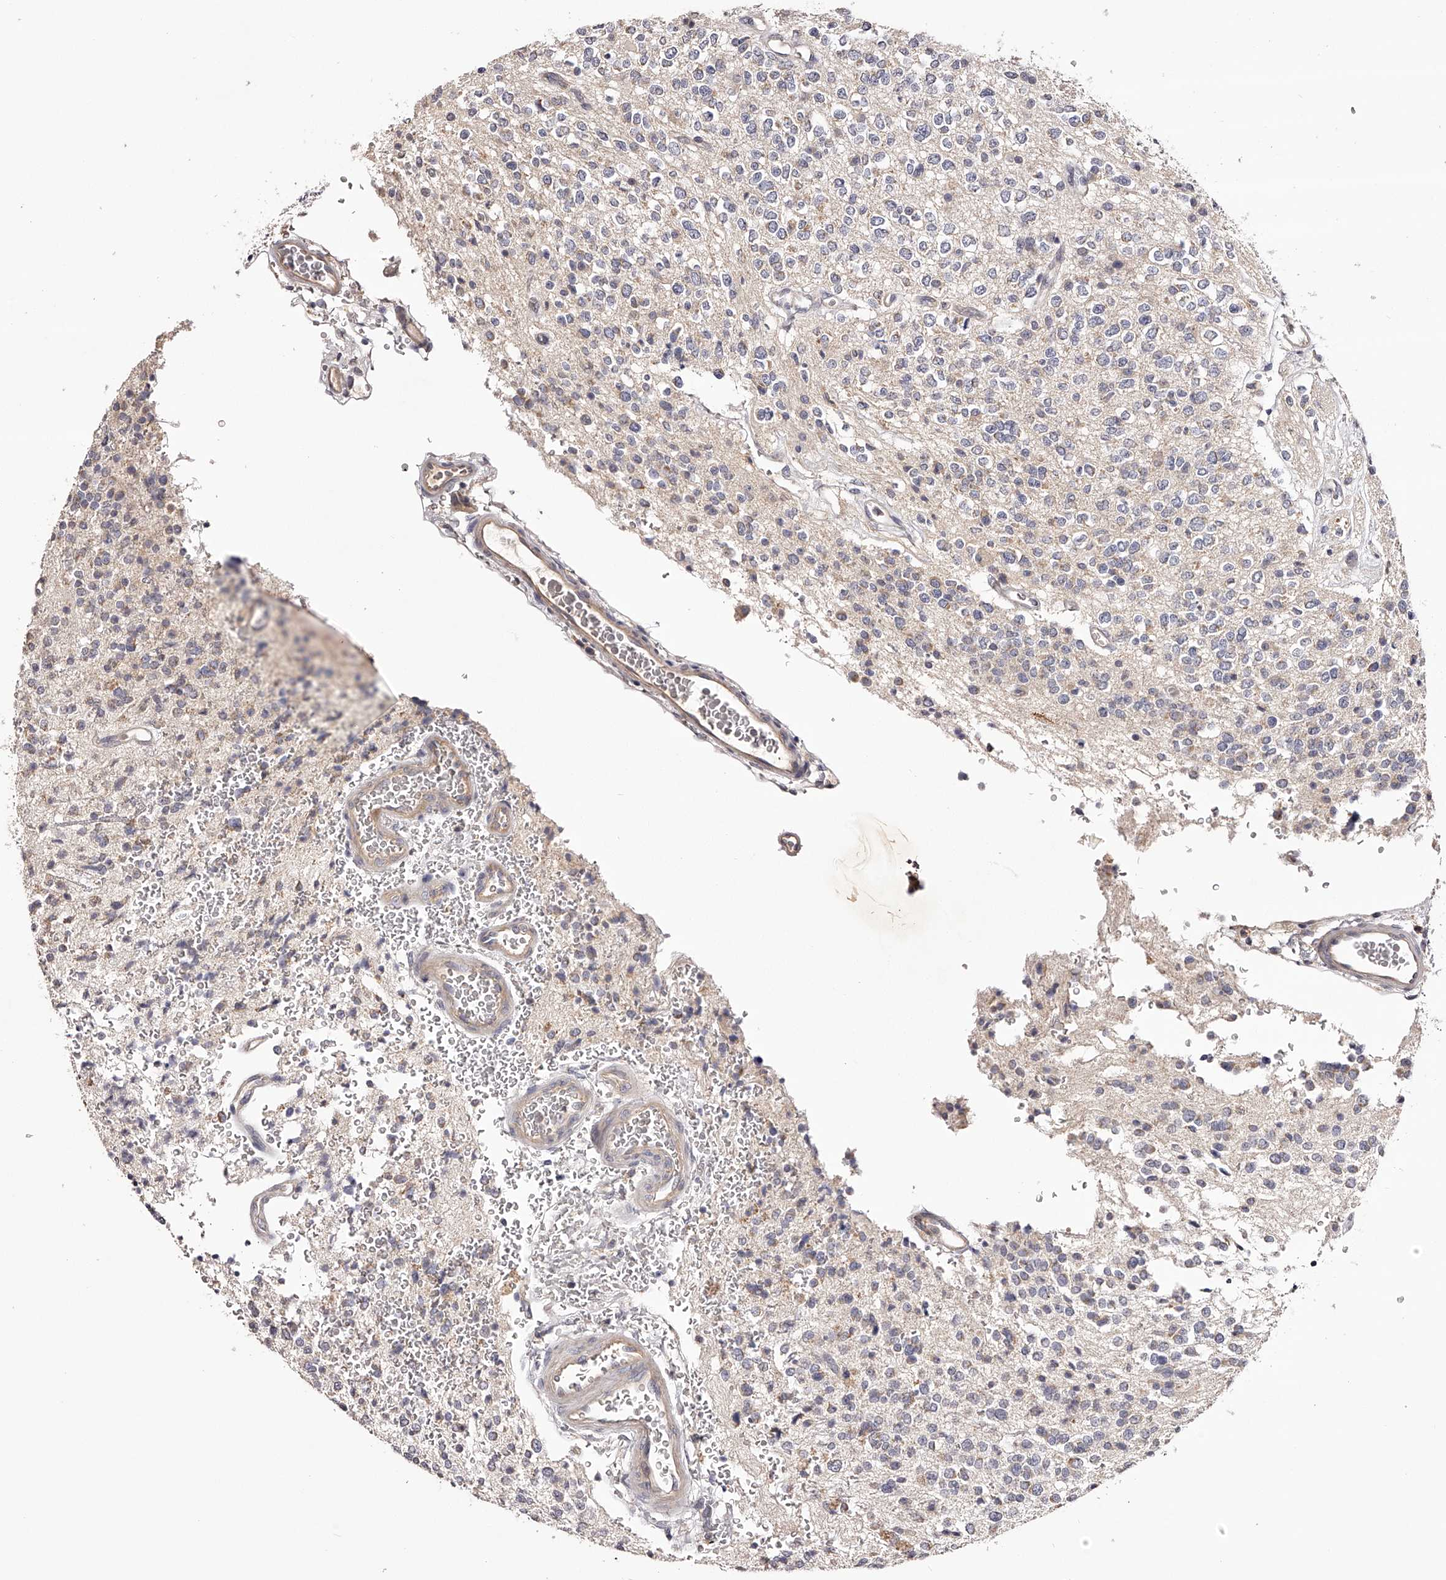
{"staining": {"intensity": "weak", "quantity": "<25%", "location": "cytoplasmic/membranous"}, "tissue": "glioma", "cell_type": "Tumor cells", "image_type": "cancer", "snomed": [{"axis": "morphology", "description": "Glioma, malignant, High grade"}, {"axis": "topography", "description": "Brain"}], "caption": "Glioma was stained to show a protein in brown. There is no significant positivity in tumor cells.", "gene": "ODF2L", "patient": {"sex": "male", "age": 34}}